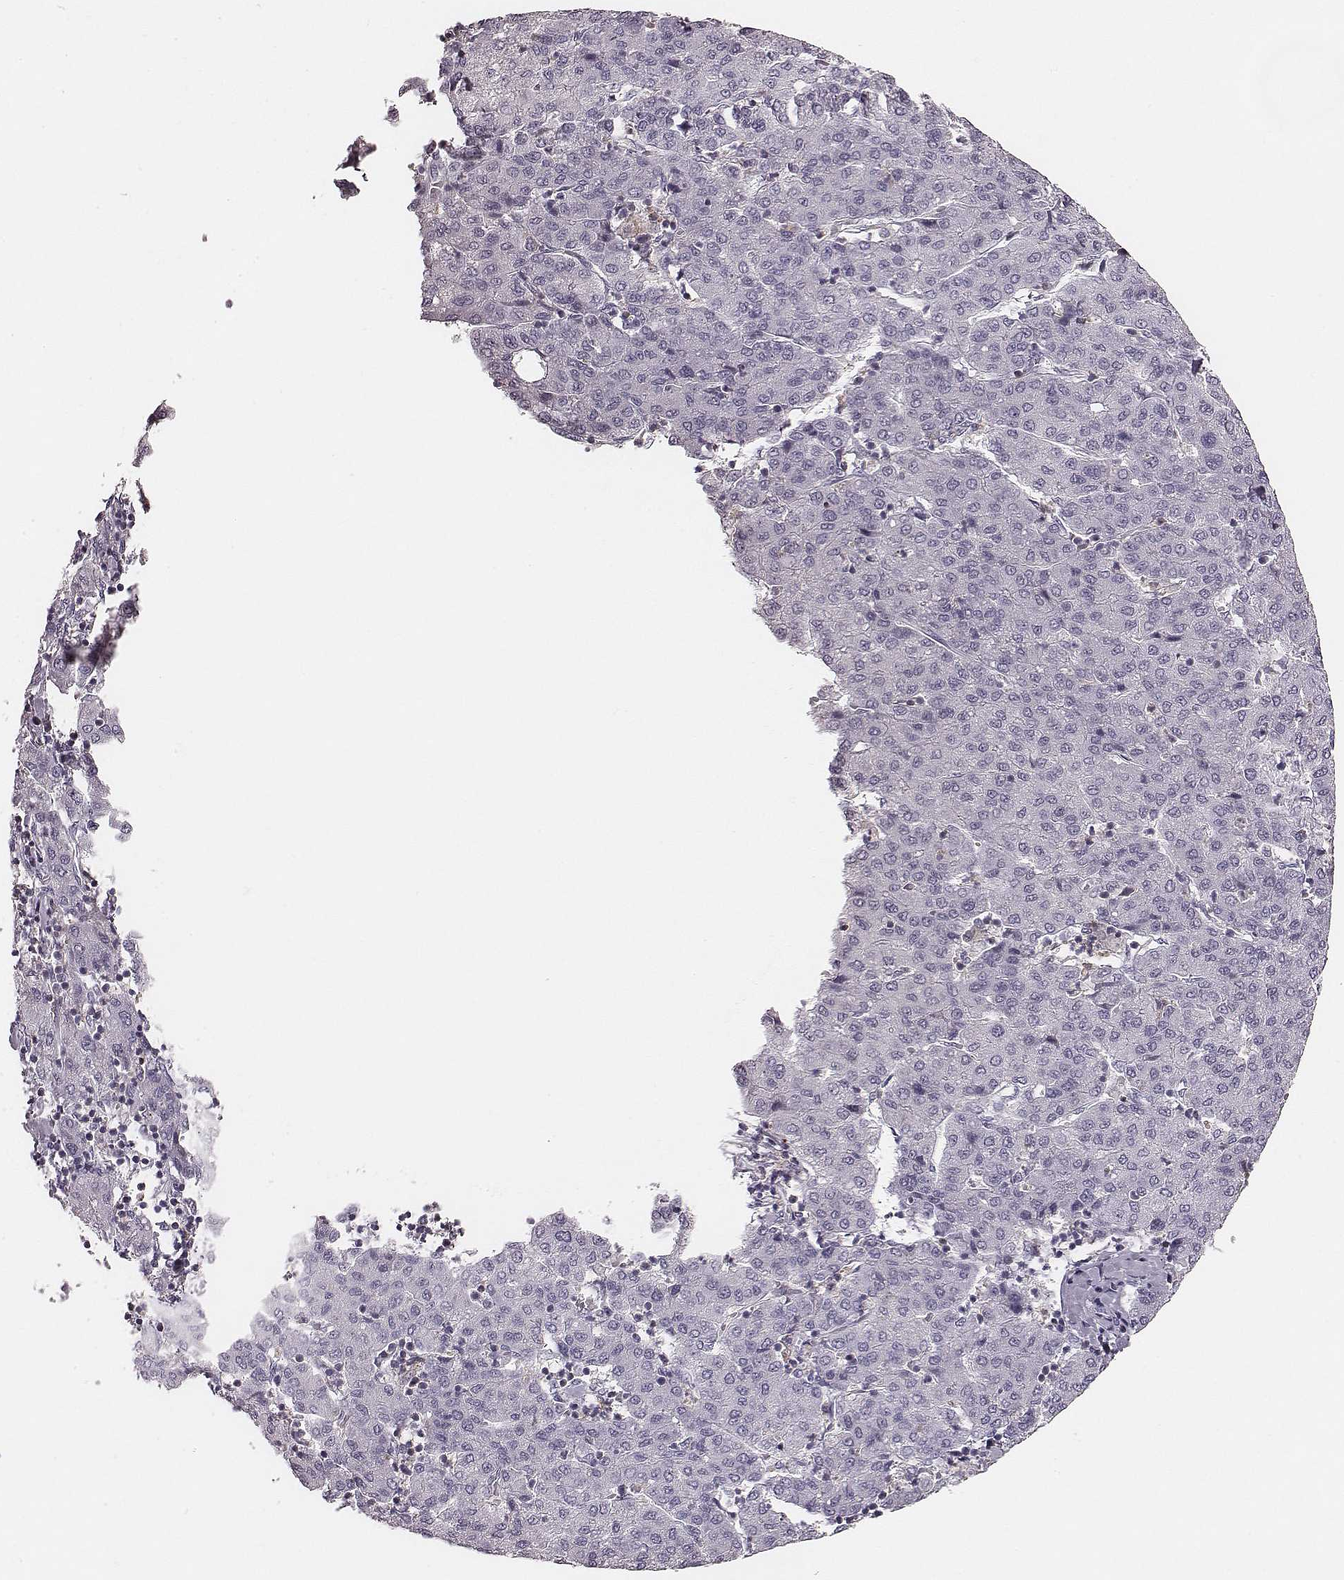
{"staining": {"intensity": "negative", "quantity": "none", "location": "none"}, "tissue": "liver cancer", "cell_type": "Tumor cells", "image_type": "cancer", "snomed": [{"axis": "morphology", "description": "Carcinoma, Hepatocellular, NOS"}, {"axis": "topography", "description": "Liver"}], "caption": "Immunohistochemistry (IHC) photomicrograph of neoplastic tissue: hepatocellular carcinoma (liver) stained with DAB (3,3'-diaminobenzidine) reveals no significant protein positivity in tumor cells. (Immunohistochemistry (IHC), brightfield microscopy, high magnification).", "gene": "ZNF365", "patient": {"sex": "male", "age": 65}}